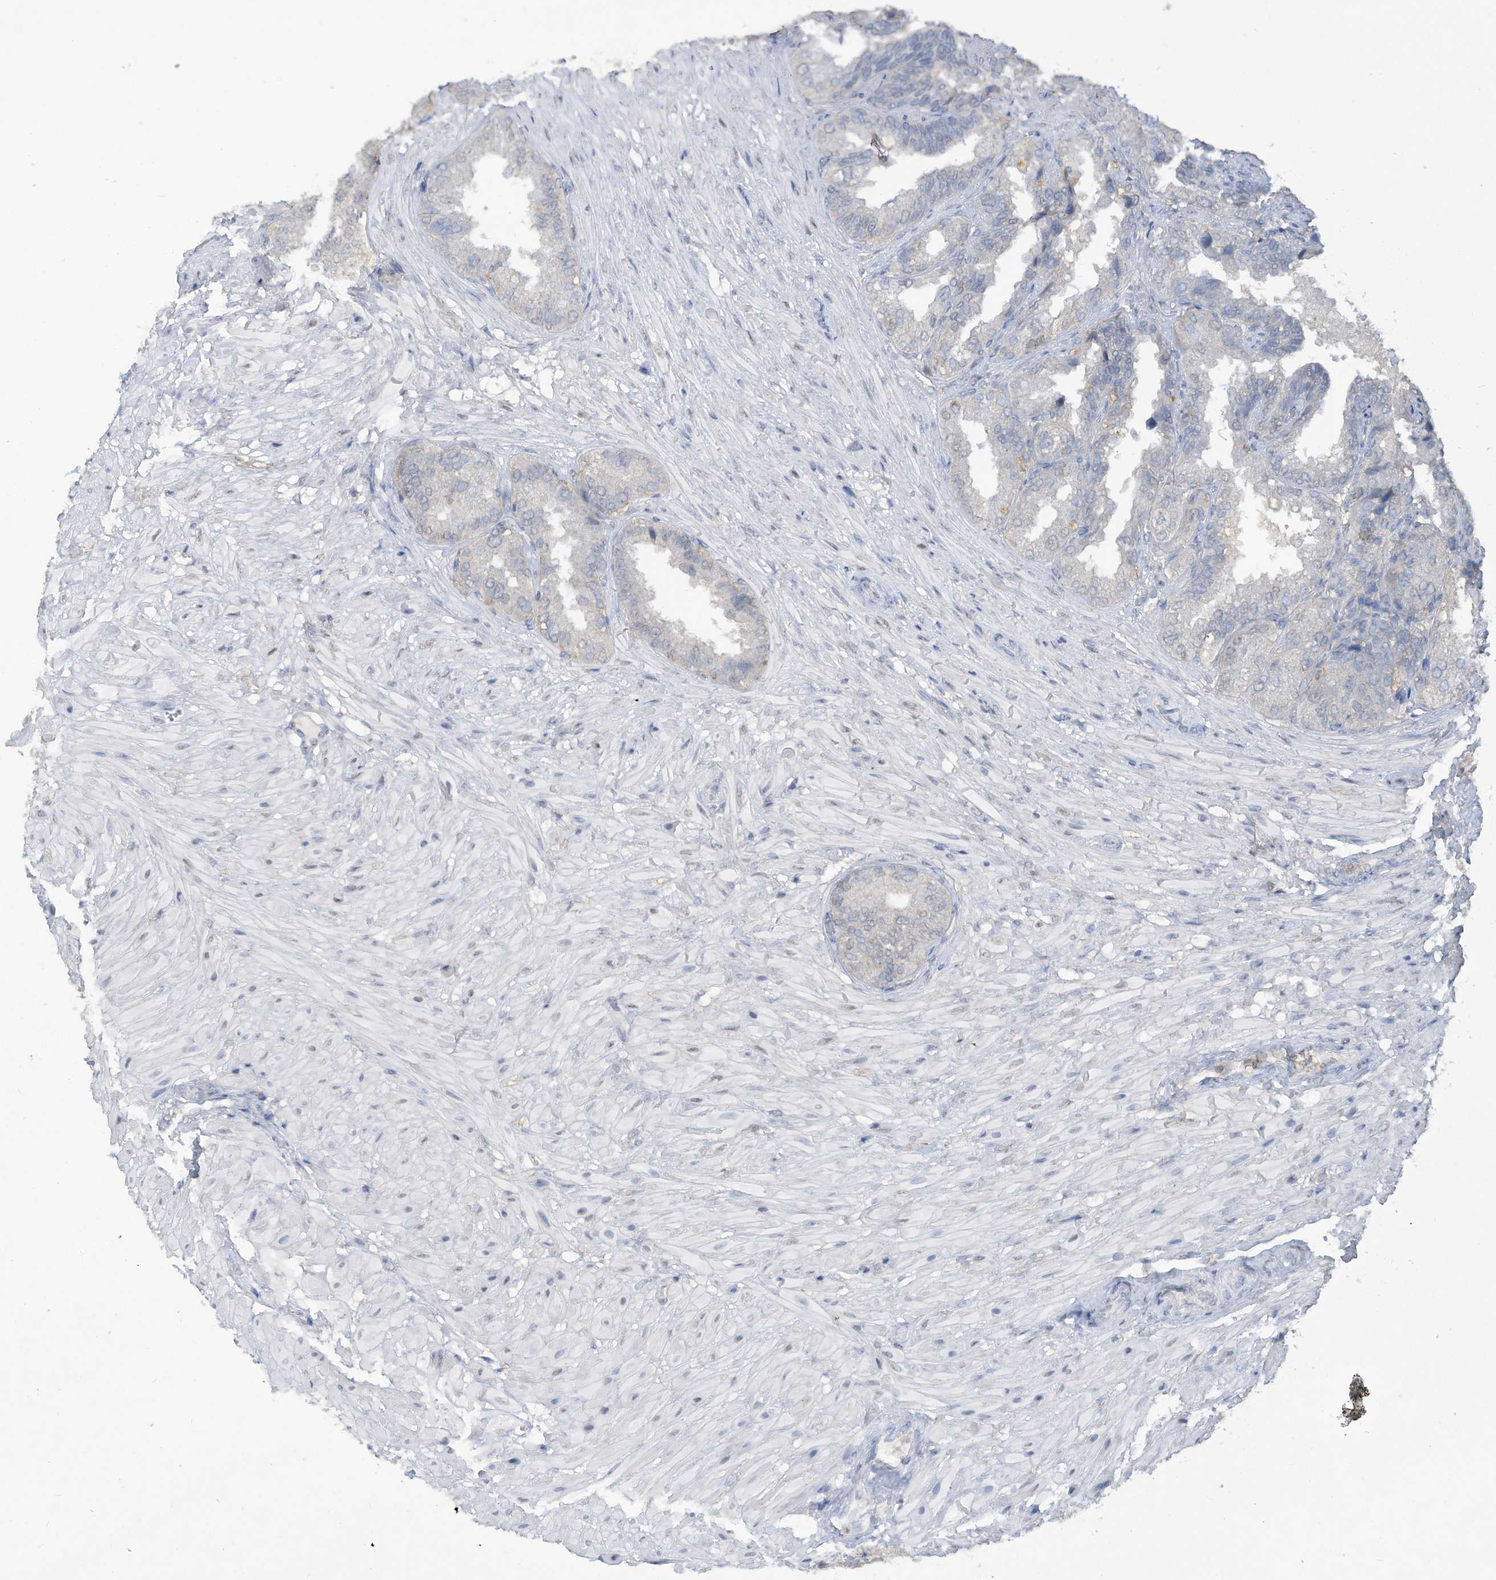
{"staining": {"intensity": "negative", "quantity": "none", "location": "none"}, "tissue": "seminal vesicle", "cell_type": "Glandular cells", "image_type": "normal", "snomed": [{"axis": "morphology", "description": "Normal tissue, NOS"}, {"axis": "topography", "description": "Seminal veicle"}, {"axis": "topography", "description": "Peripheral nerve tissue"}], "caption": "Glandular cells show no significant protein positivity in normal seminal vesicle.", "gene": "HAS3", "patient": {"sex": "male", "age": 63}}